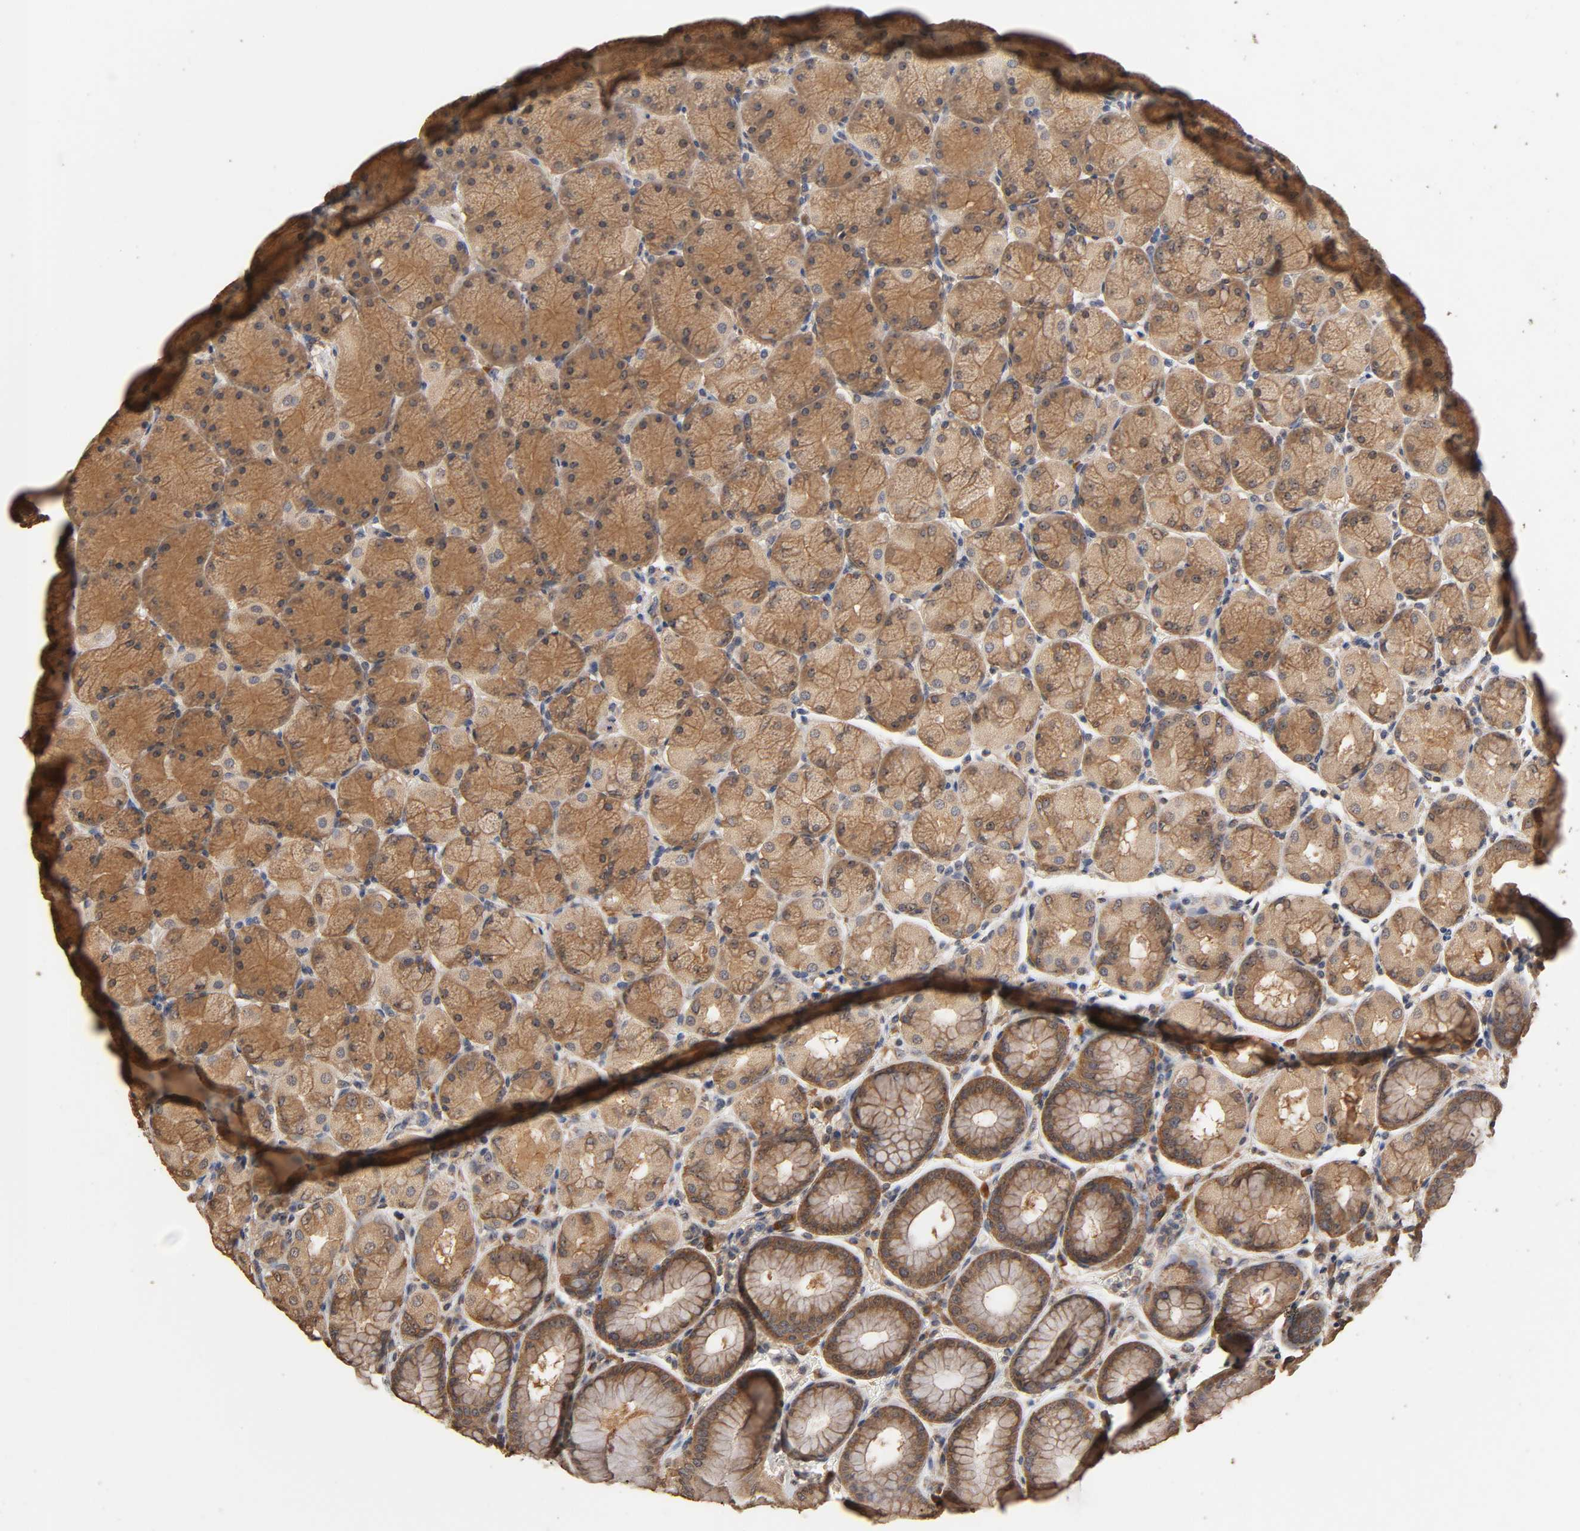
{"staining": {"intensity": "moderate", "quantity": ">75%", "location": "cytoplasmic/membranous"}, "tissue": "stomach", "cell_type": "Glandular cells", "image_type": "normal", "snomed": [{"axis": "morphology", "description": "Normal tissue, NOS"}, {"axis": "topography", "description": "Stomach, upper"}, {"axis": "topography", "description": "Stomach"}], "caption": "Moderate cytoplasmic/membranous protein positivity is appreciated in approximately >75% of glandular cells in stomach. Nuclei are stained in blue.", "gene": "ARHGEF7", "patient": {"sex": "male", "age": 76}}